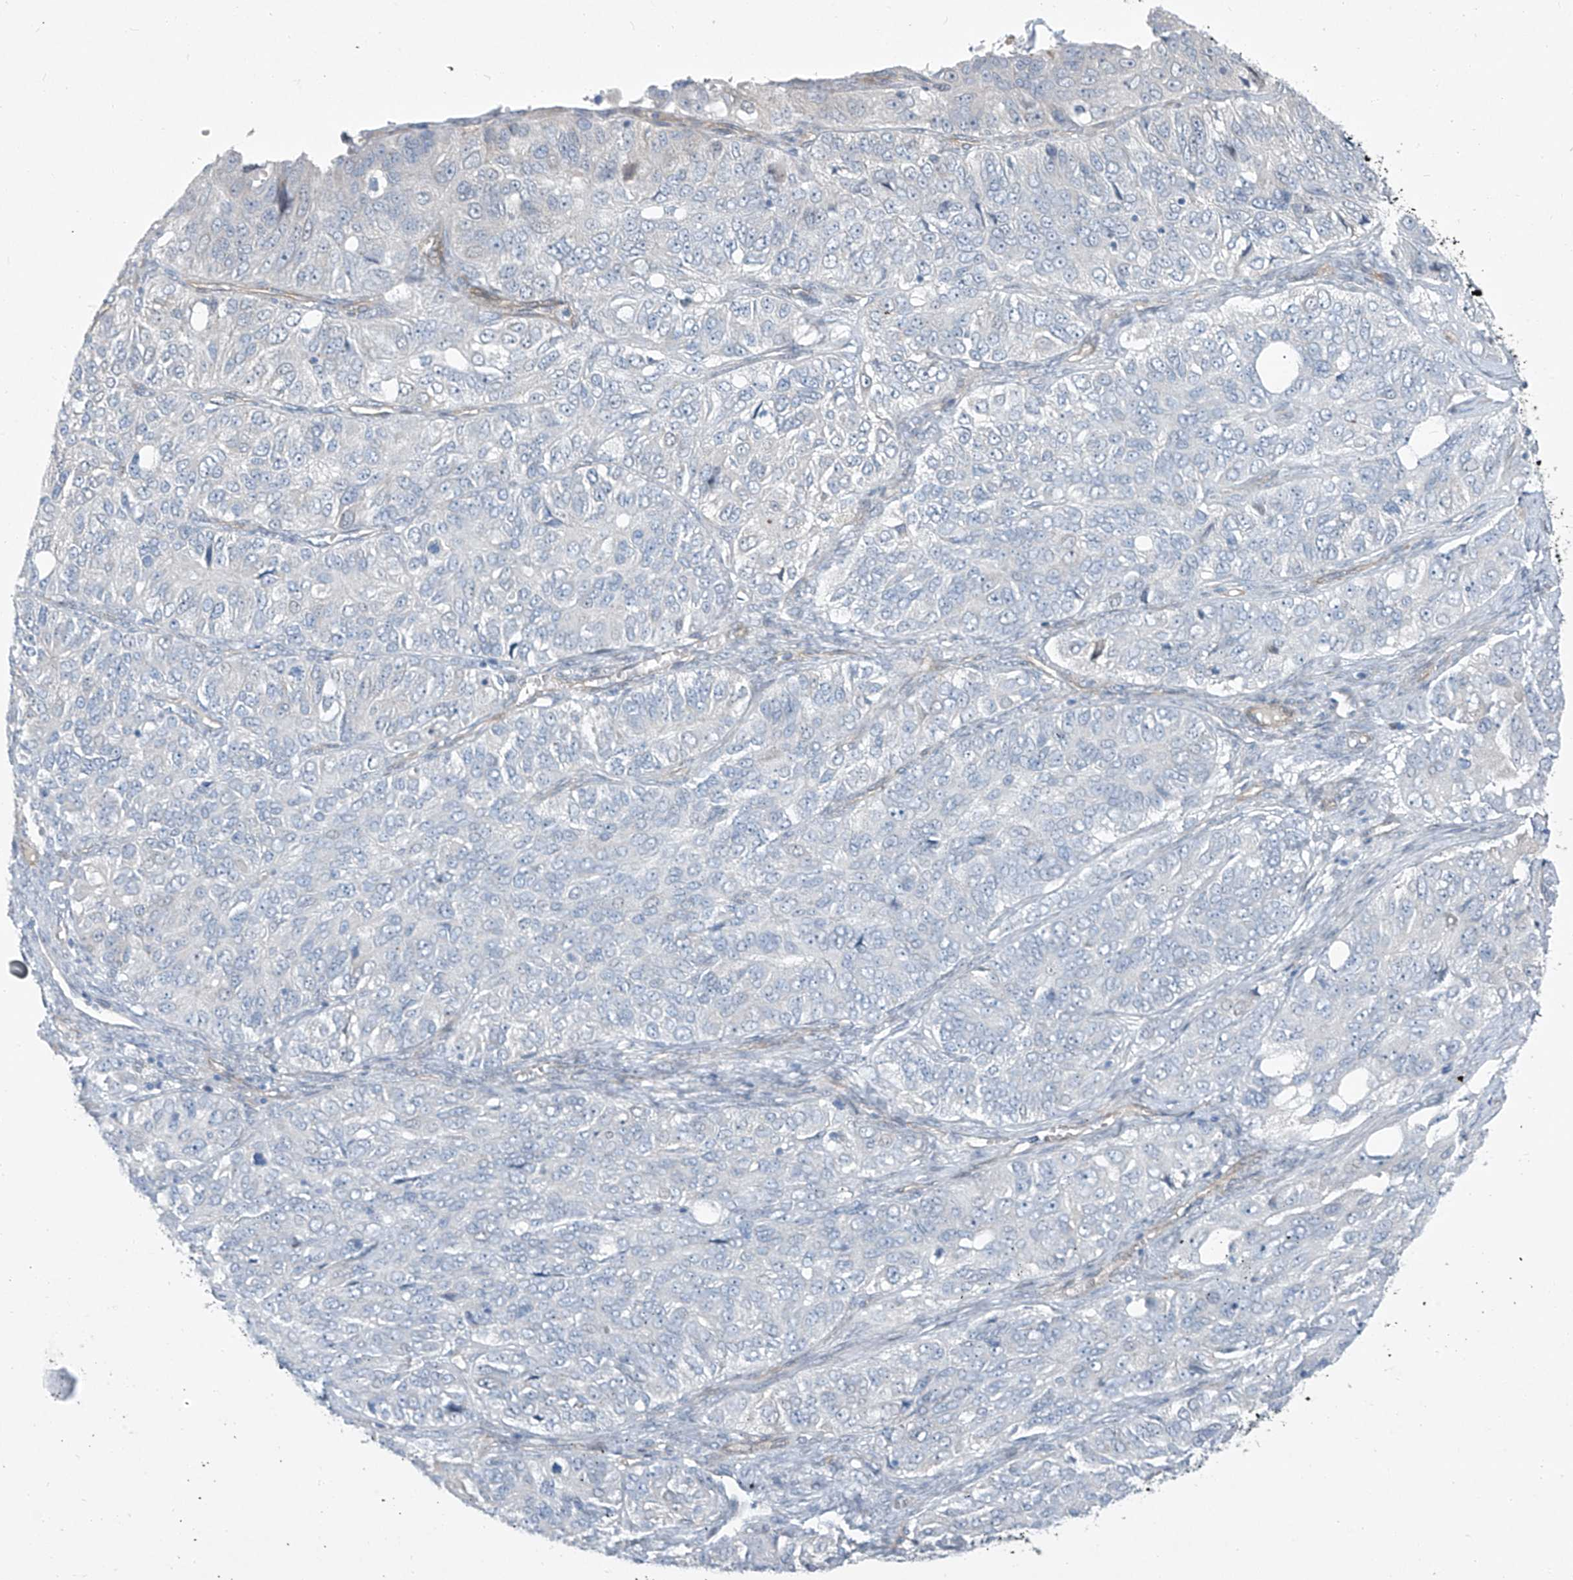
{"staining": {"intensity": "negative", "quantity": "none", "location": "none"}, "tissue": "ovarian cancer", "cell_type": "Tumor cells", "image_type": "cancer", "snomed": [{"axis": "morphology", "description": "Carcinoma, endometroid"}, {"axis": "topography", "description": "Ovary"}], "caption": "DAB immunohistochemical staining of human ovarian cancer reveals no significant positivity in tumor cells. (Stains: DAB immunohistochemistry with hematoxylin counter stain, Microscopy: brightfield microscopy at high magnification).", "gene": "TNS2", "patient": {"sex": "female", "age": 51}}